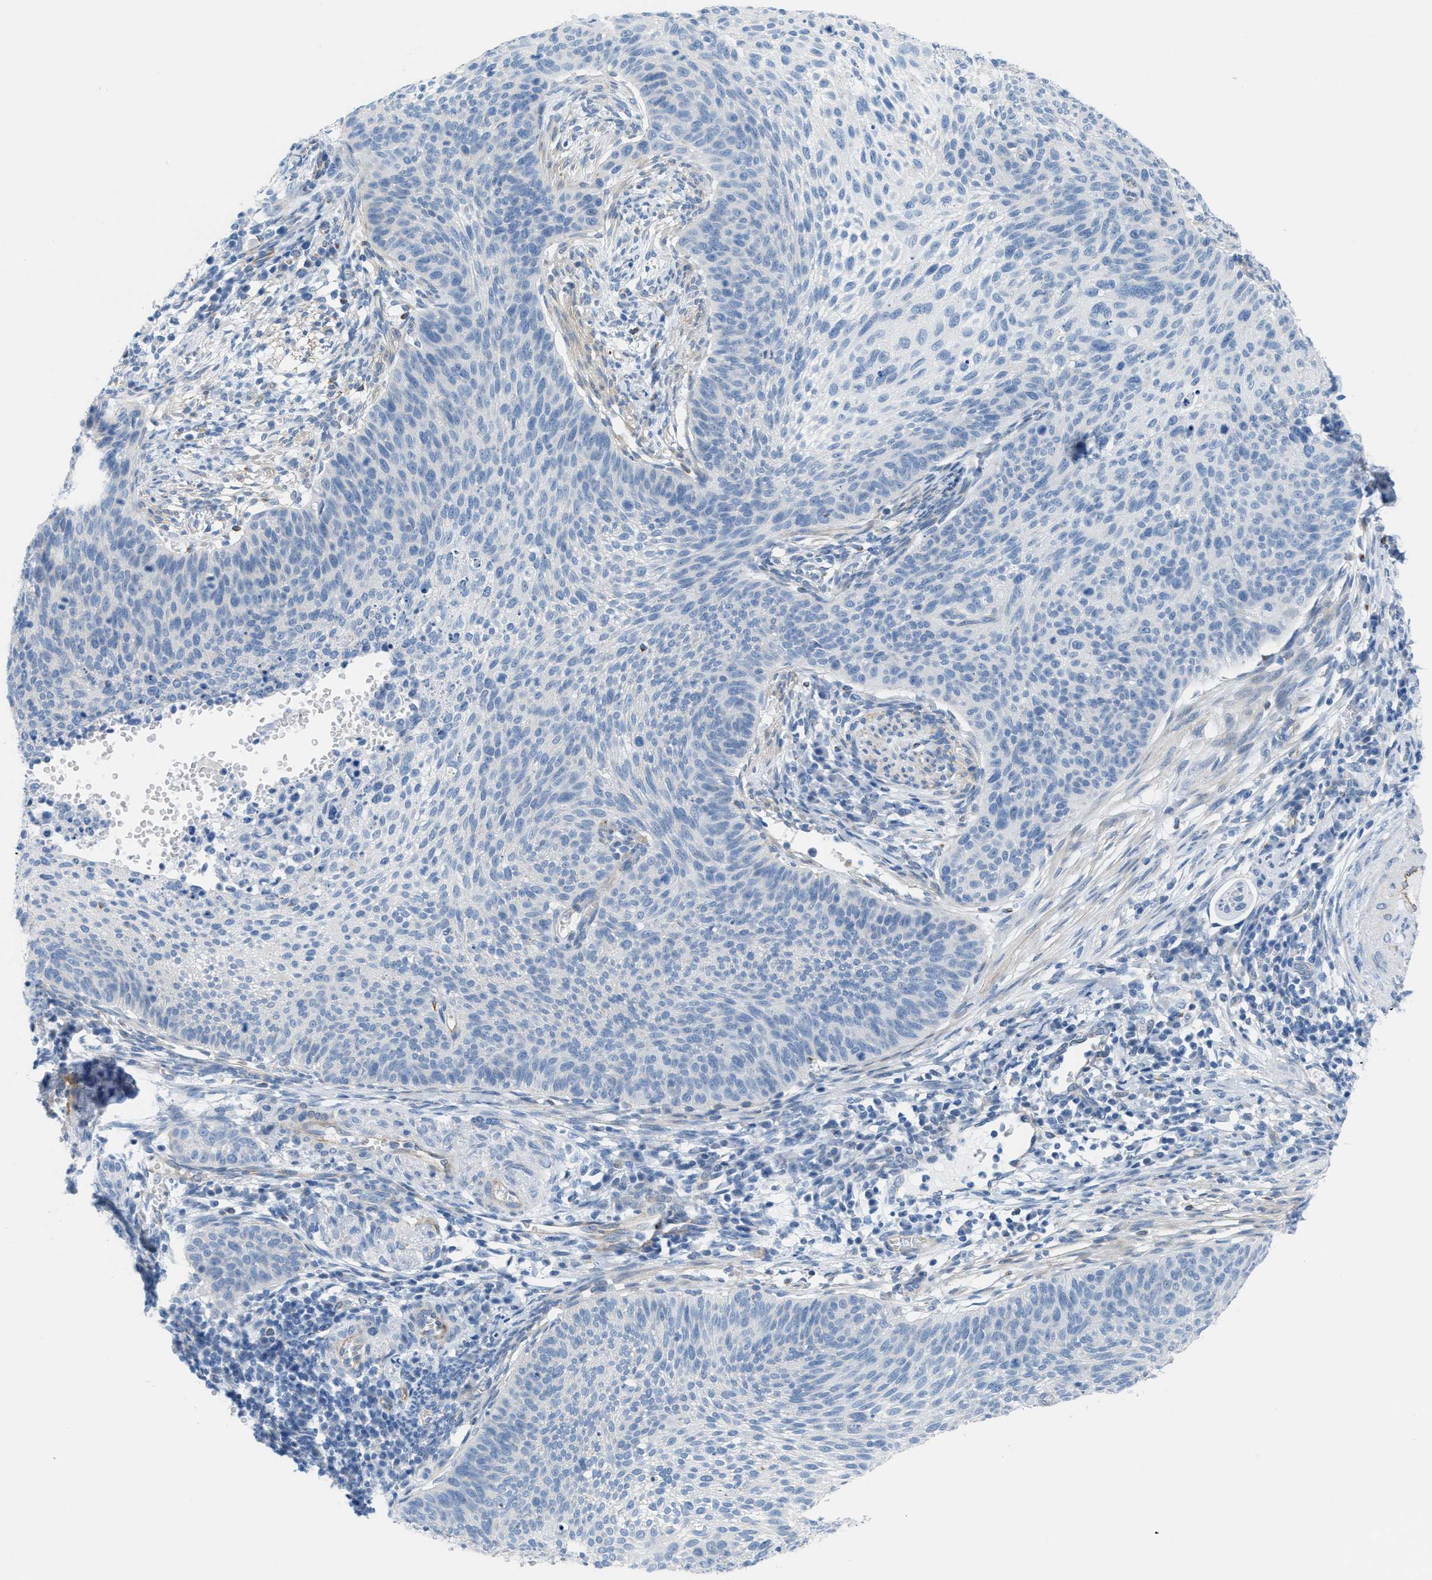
{"staining": {"intensity": "negative", "quantity": "none", "location": "none"}, "tissue": "cervical cancer", "cell_type": "Tumor cells", "image_type": "cancer", "snomed": [{"axis": "morphology", "description": "Squamous cell carcinoma, NOS"}, {"axis": "topography", "description": "Cervix"}], "caption": "IHC image of neoplastic tissue: cervical cancer (squamous cell carcinoma) stained with DAB shows no significant protein expression in tumor cells.", "gene": "SLC12A1", "patient": {"sex": "female", "age": 70}}